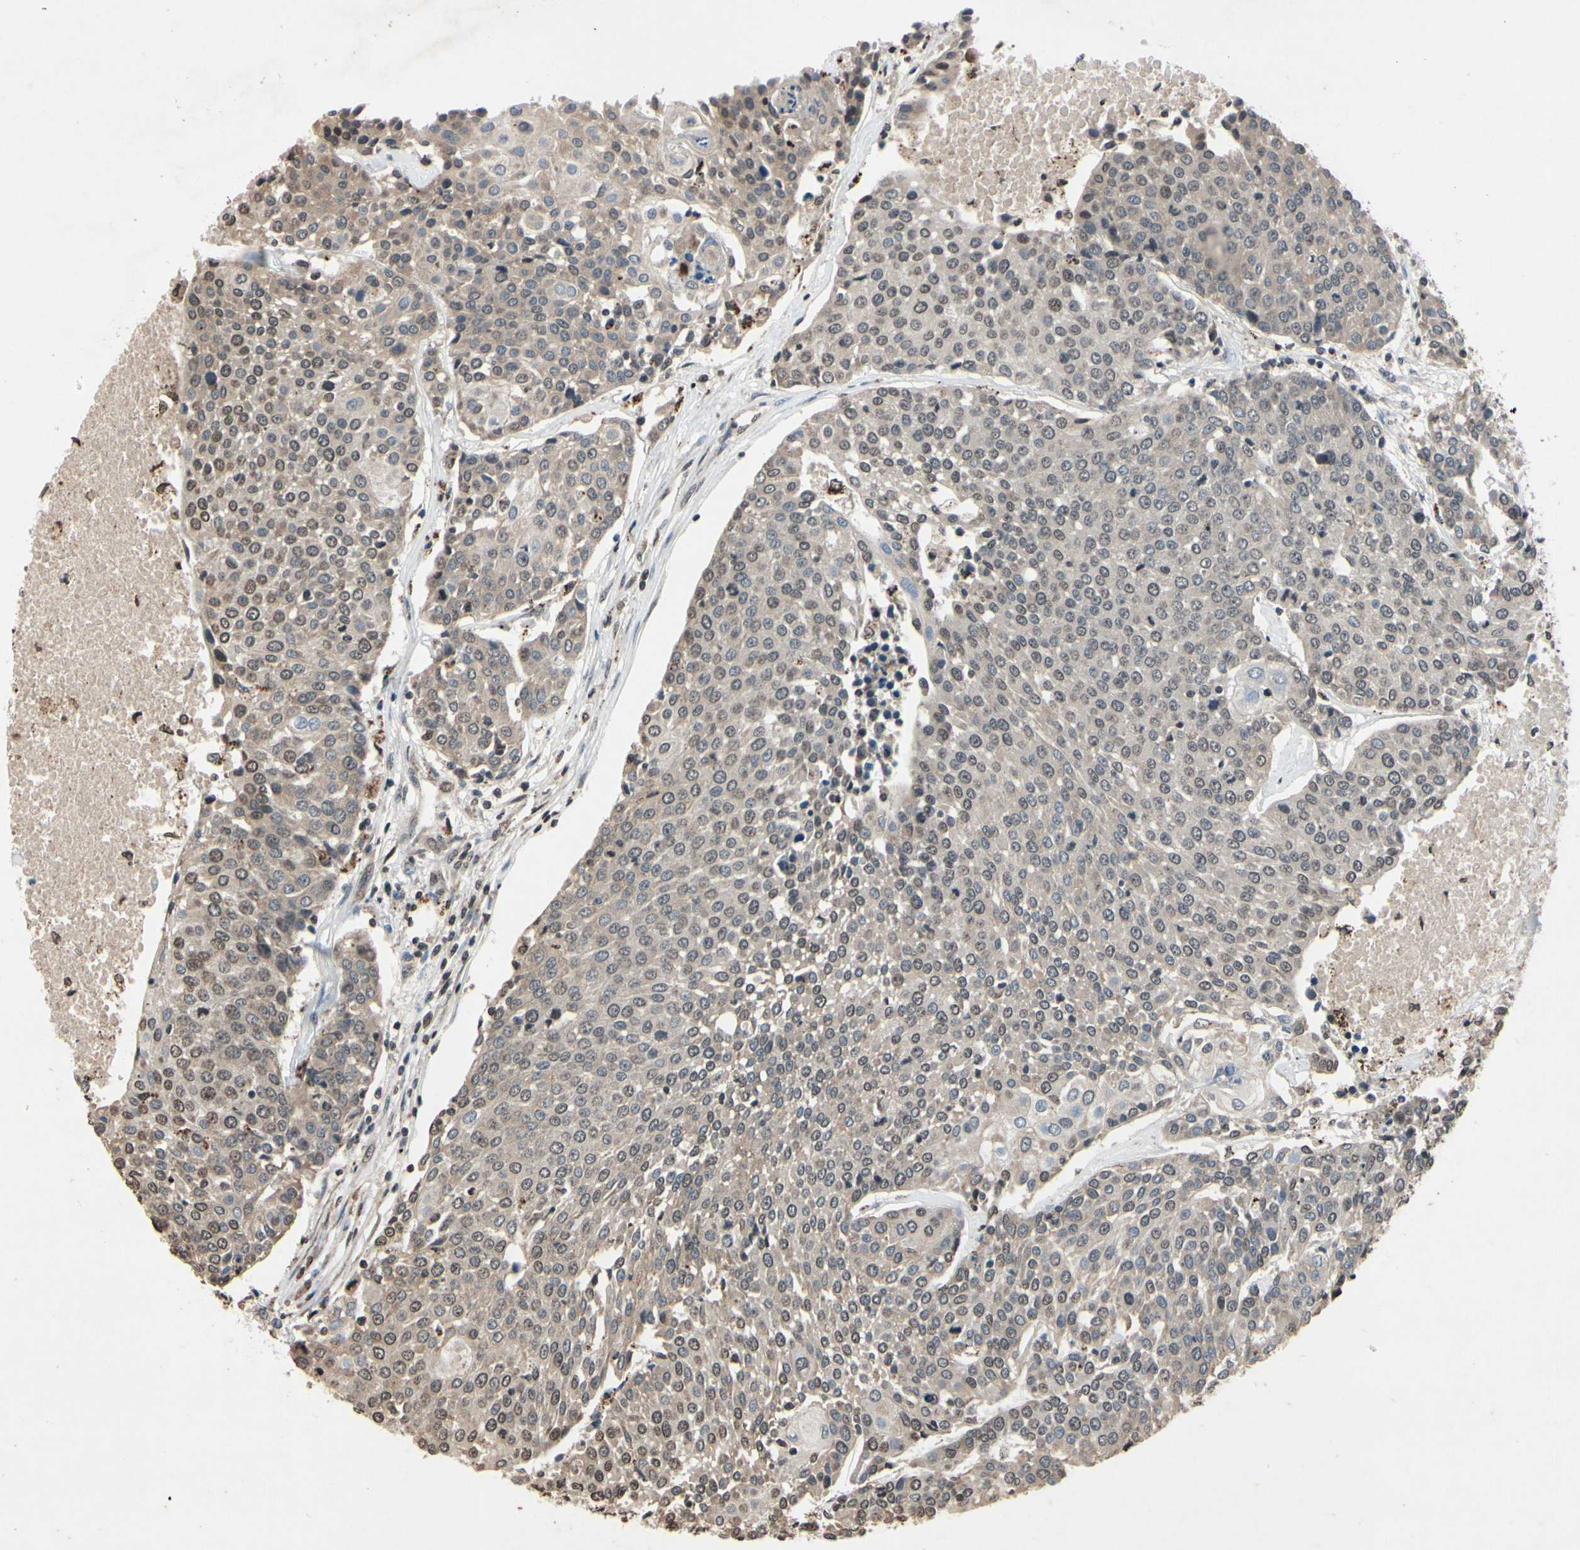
{"staining": {"intensity": "negative", "quantity": "none", "location": "none"}, "tissue": "urothelial cancer", "cell_type": "Tumor cells", "image_type": "cancer", "snomed": [{"axis": "morphology", "description": "Urothelial carcinoma, High grade"}, {"axis": "topography", "description": "Urinary bladder"}], "caption": "Immunohistochemical staining of high-grade urothelial carcinoma exhibits no significant positivity in tumor cells.", "gene": "HIPK2", "patient": {"sex": "female", "age": 85}}